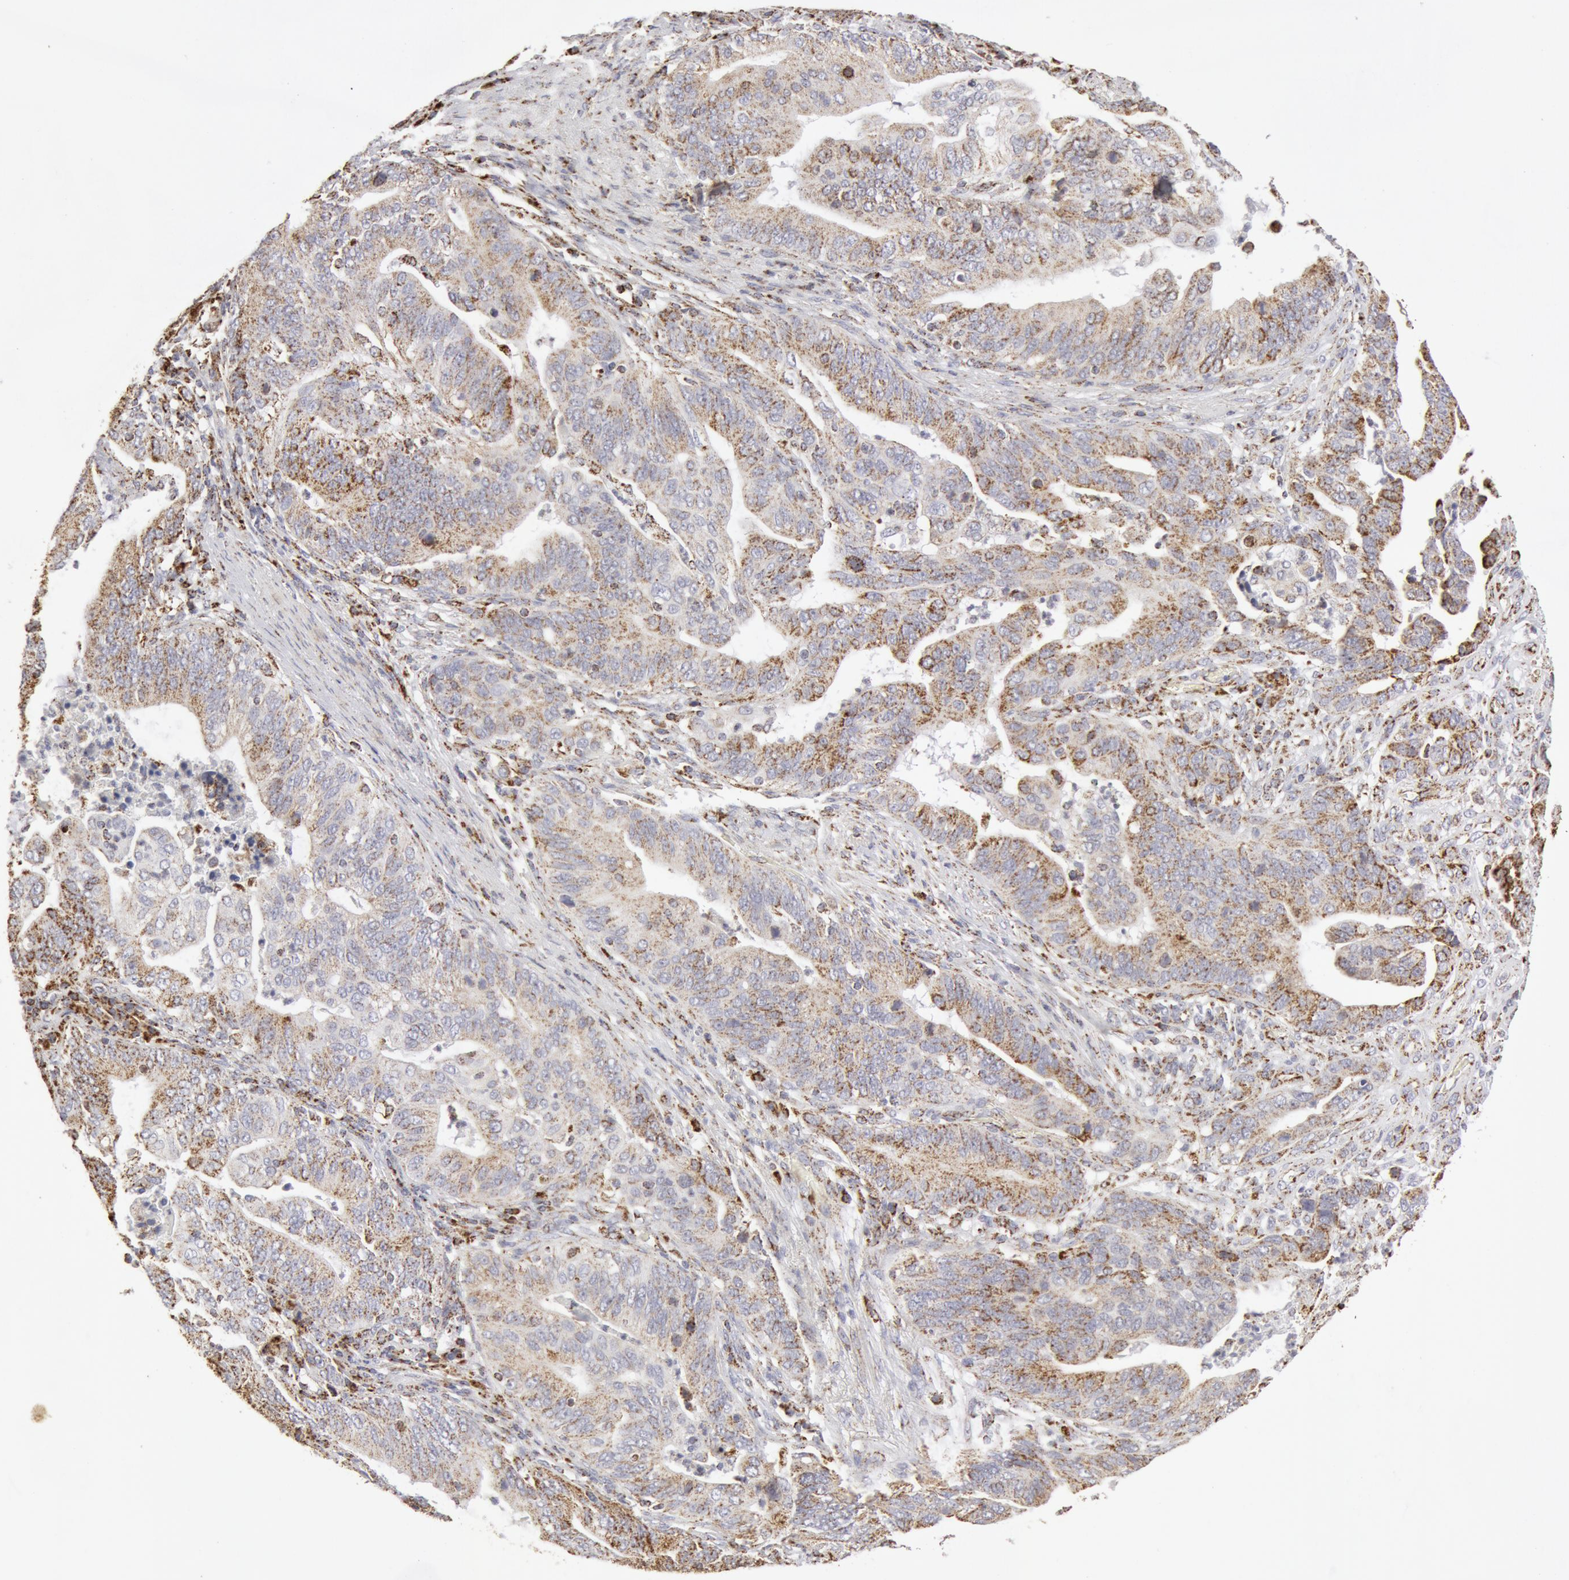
{"staining": {"intensity": "moderate", "quantity": "25%-75%", "location": "cytoplasmic/membranous"}, "tissue": "stomach cancer", "cell_type": "Tumor cells", "image_type": "cancer", "snomed": [{"axis": "morphology", "description": "Adenocarcinoma, NOS"}, {"axis": "topography", "description": "Stomach, upper"}], "caption": "Human stomach cancer stained with a brown dye shows moderate cytoplasmic/membranous positive positivity in approximately 25%-75% of tumor cells.", "gene": "ATP5F1B", "patient": {"sex": "female", "age": 50}}